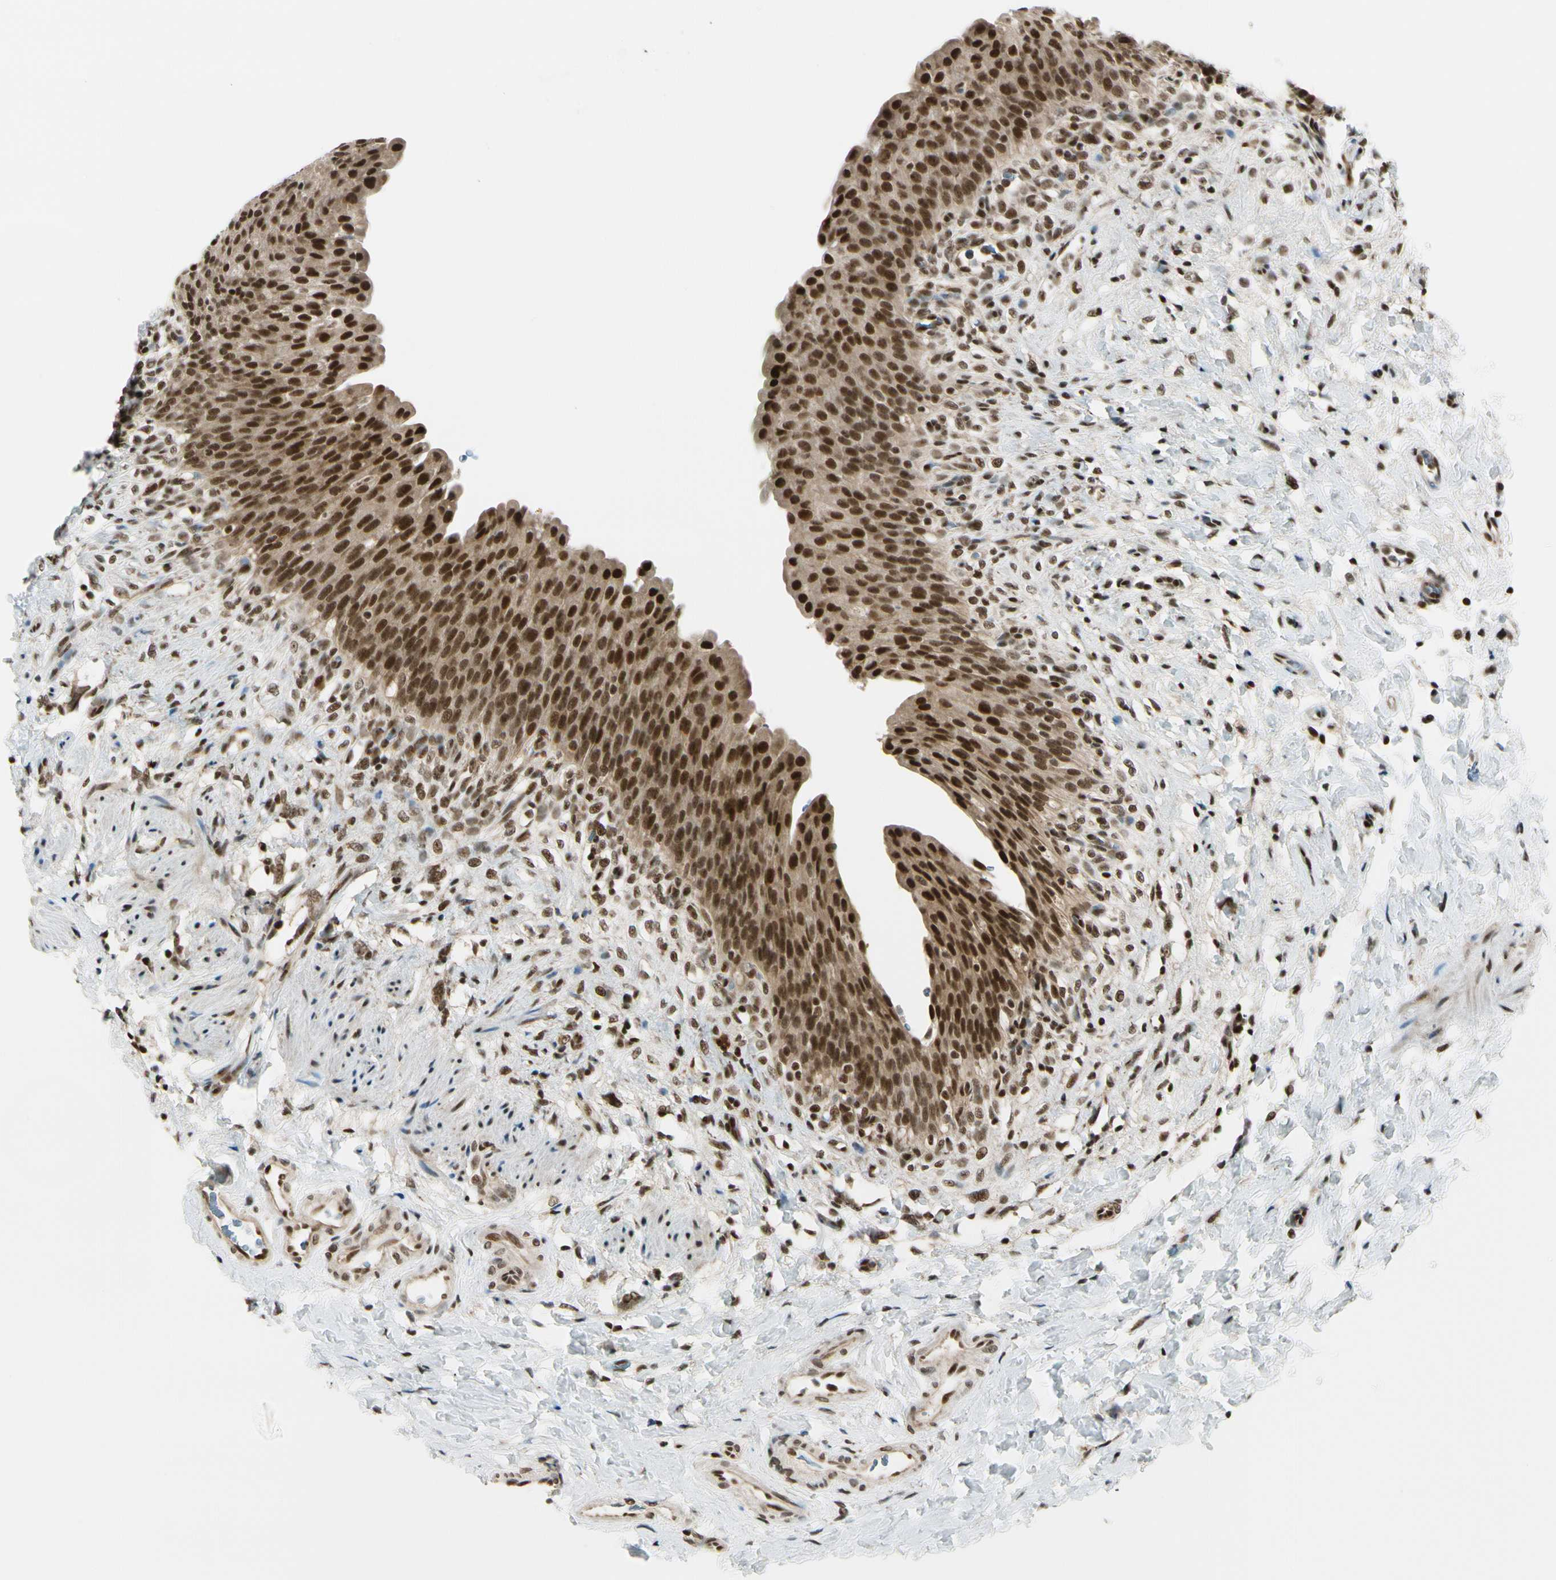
{"staining": {"intensity": "strong", "quantity": ">75%", "location": "cytoplasmic/membranous,nuclear"}, "tissue": "urinary bladder", "cell_type": "Urothelial cells", "image_type": "normal", "snomed": [{"axis": "morphology", "description": "Normal tissue, NOS"}, {"axis": "topography", "description": "Urinary bladder"}], "caption": "Urothelial cells display high levels of strong cytoplasmic/membranous,nuclear staining in about >75% of cells in unremarkable human urinary bladder.", "gene": "DAXX", "patient": {"sex": "female", "age": 79}}